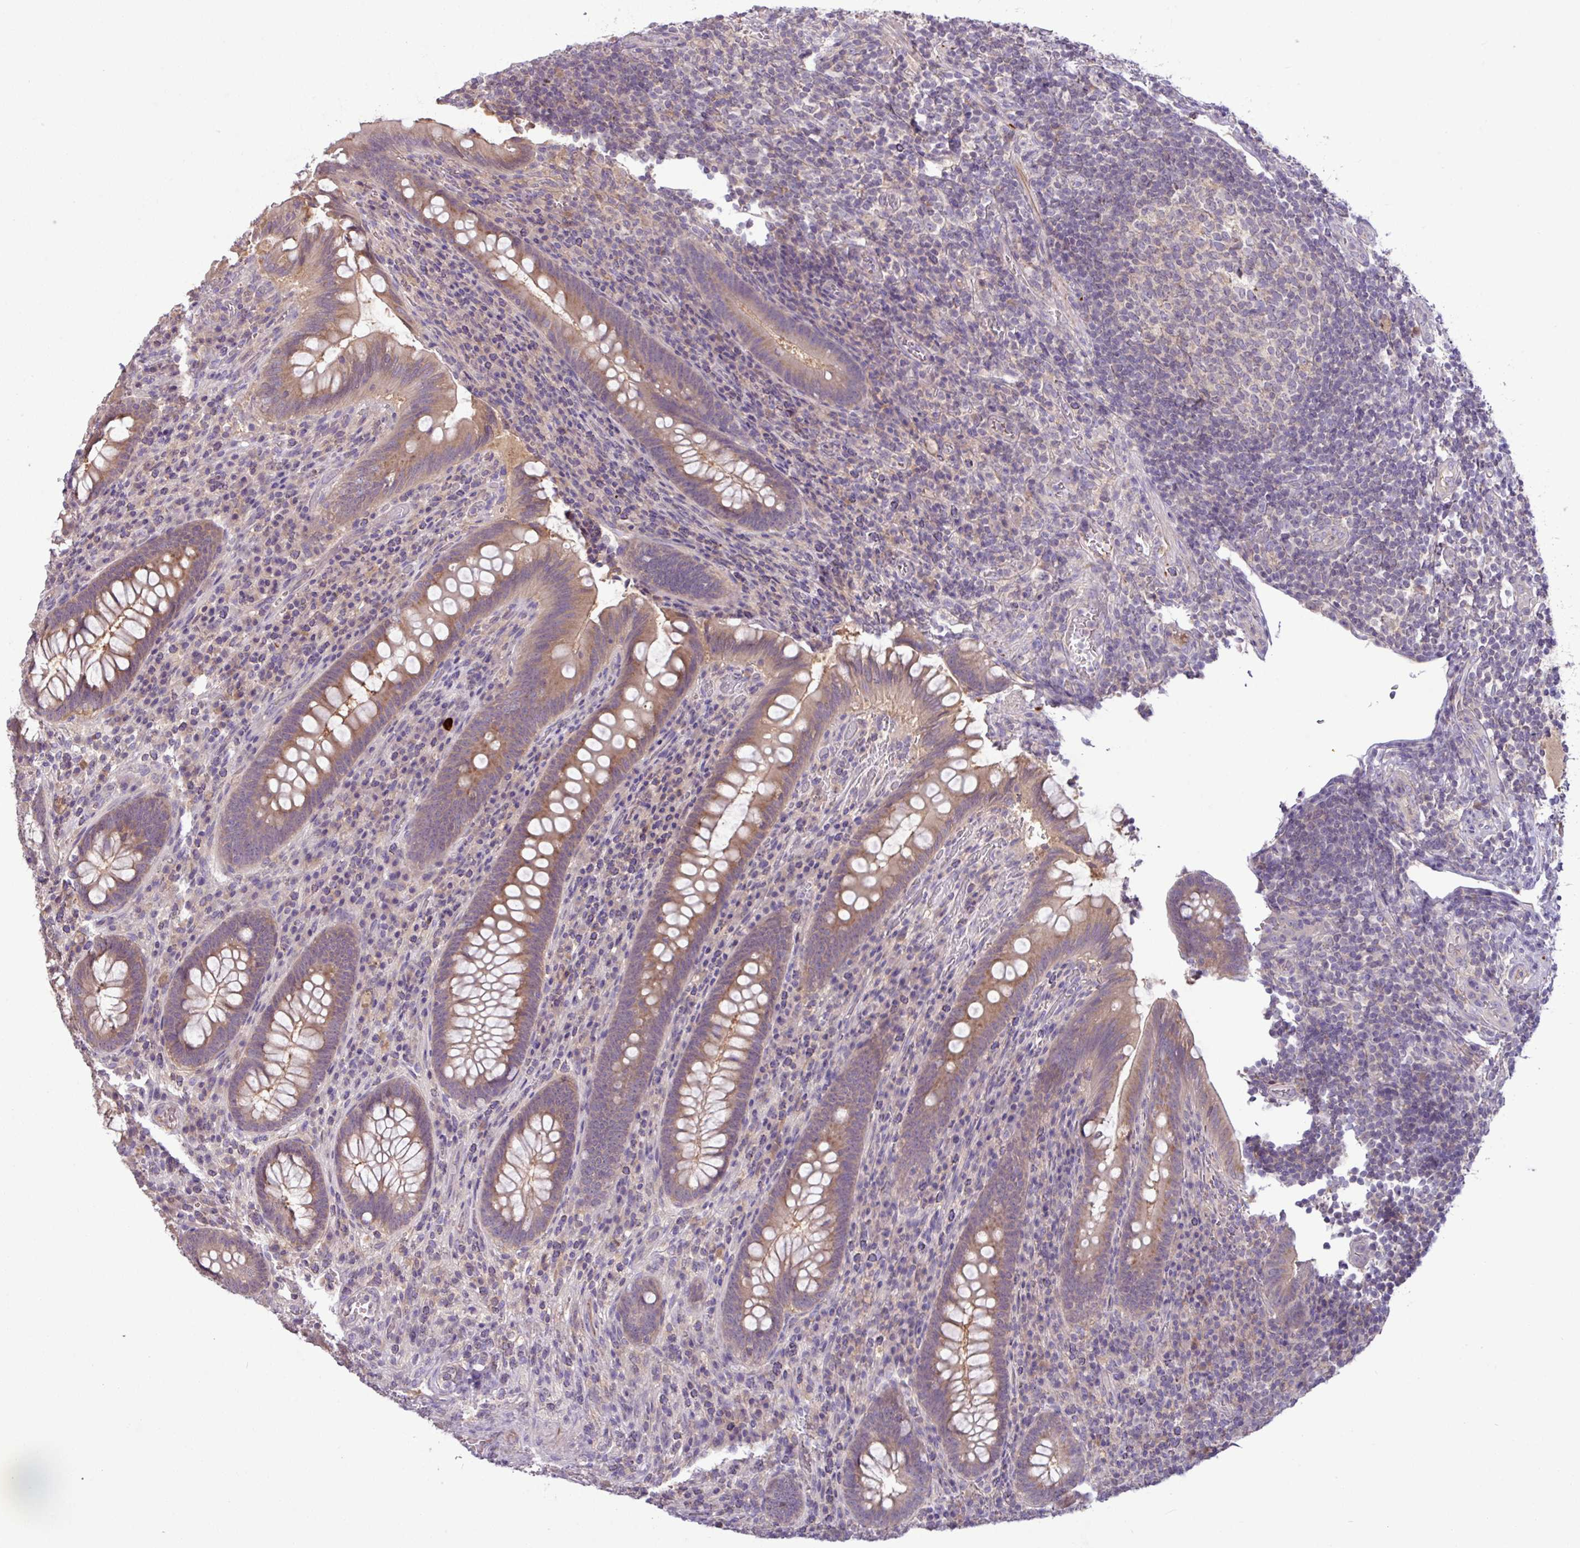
{"staining": {"intensity": "moderate", "quantity": "25%-75%", "location": "cytoplasmic/membranous"}, "tissue": "appendix", "cell_type": "Glandular cells", "image_type": "normal", "snomed": [{"axis": "morphology", "description": "Normal tissue, NOS"}, {"axis": "topography", "description": "Appendix"}], "caption": "A high-resolution histopathology image shows immunohistochemistry (IHC) staining of normal appendix, which displays moderate cytoplasmic/membranous expression in about 25%-75% of glandular cells.", "gene": "TMEM62", "patient": {"sex": "female", "age": 43}}